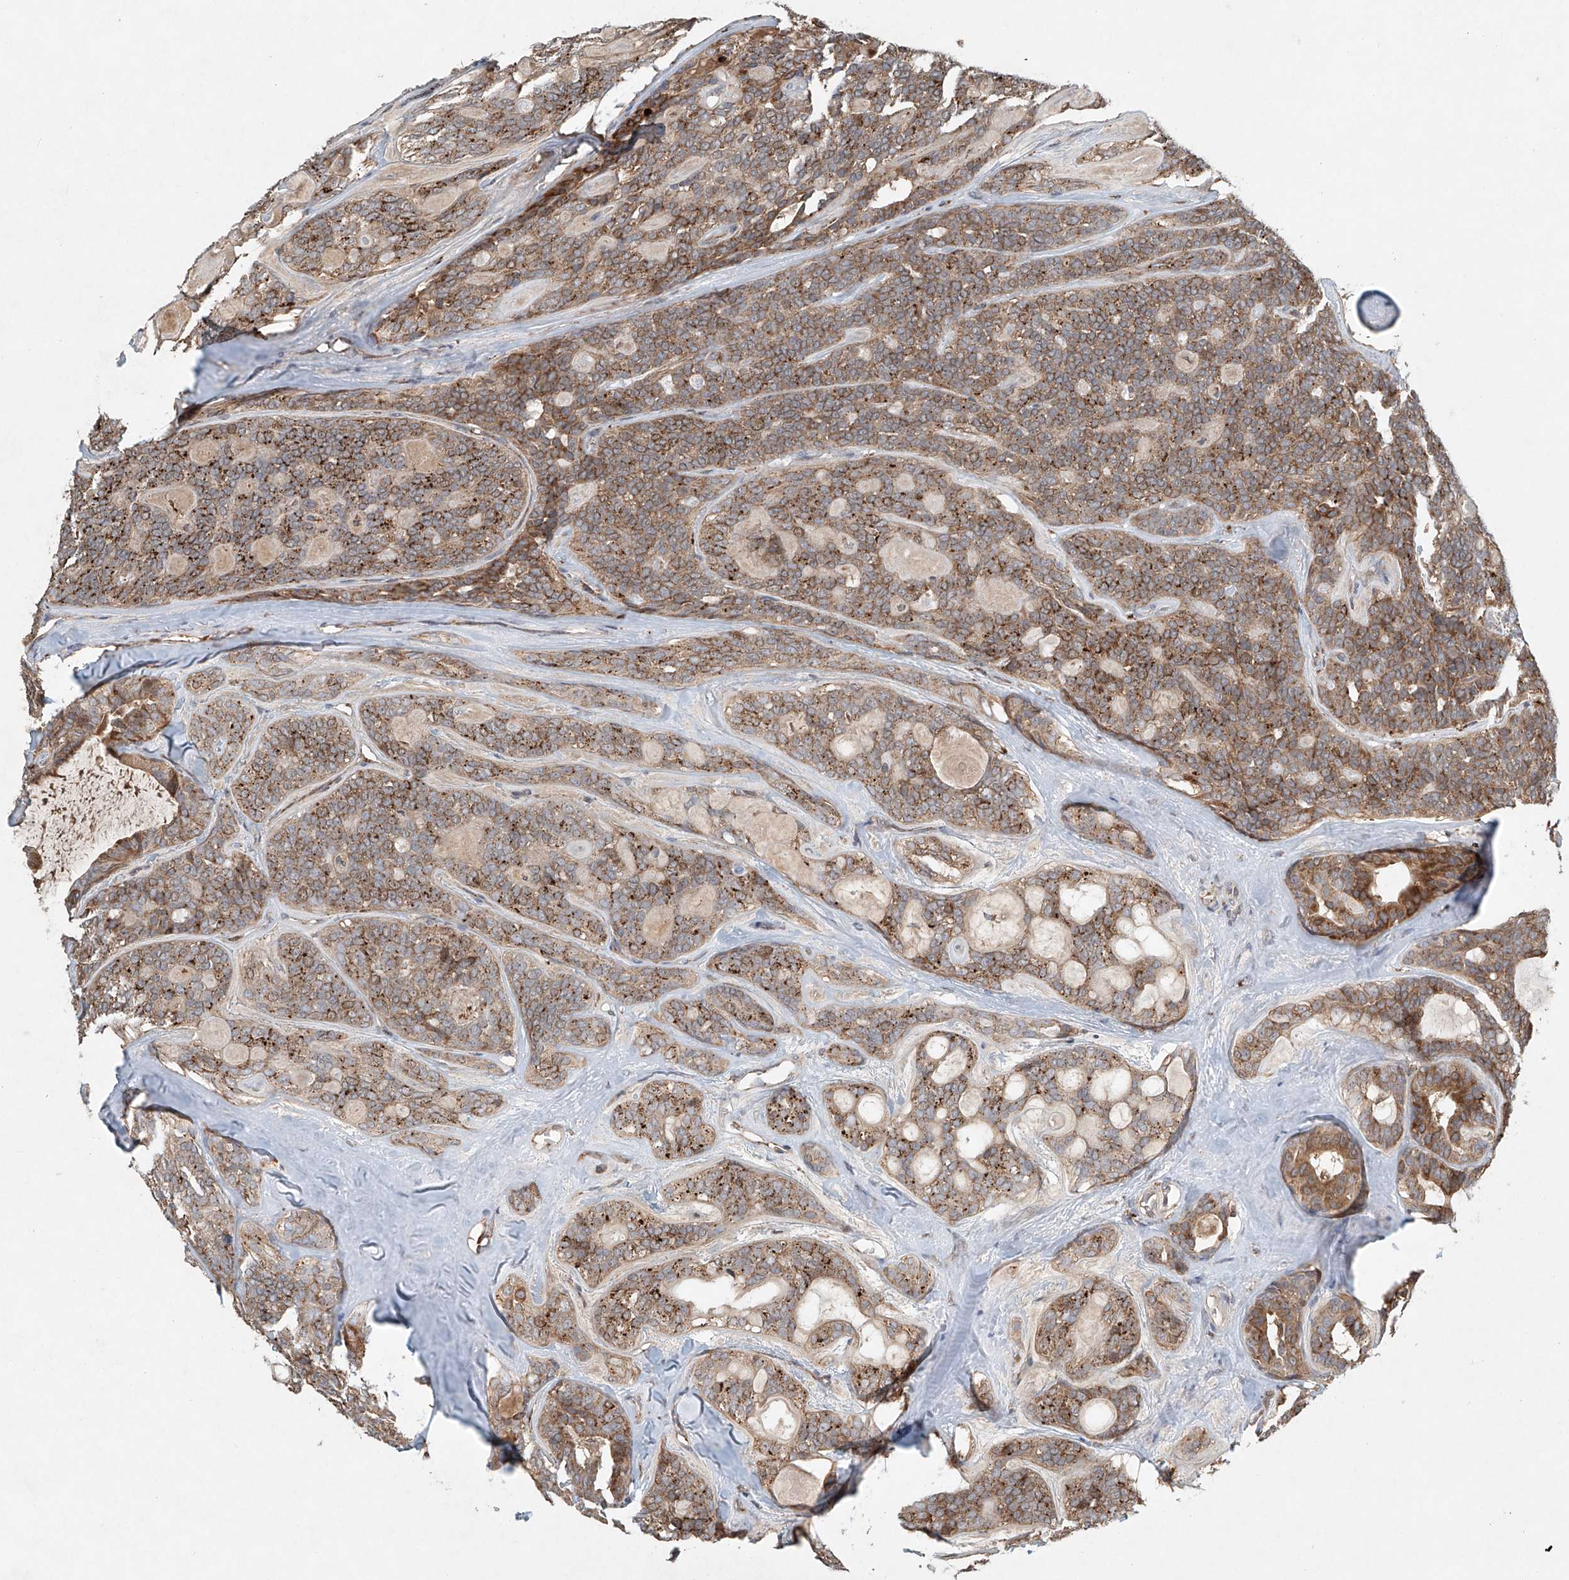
{"staining": {"intensity": "moderate", "quantity": ">75%", "location": "cytoplasmic/membranous"}, "tissue": "head and neck cancer", "cell_type": "Tumor cells", "image_type": "cancer", "snomed": [{"axis": "morphology", "description": "Adenocarcinoma, NOS"}, {"axis": "topography", "description": "Head-Neck"}], "caption": "A photomicrograph of human head and neck cancer (adenocarcinoma) stained for a protein shows moderate cytoplasmic/membranous brown staining in tumor cells. The protein is stained brown, and the nuclei are stained in blue (DAB IHC with brightfield microscopy, high magnification).", "gene": "DCAF11", "patient": {"sex": "male", "age": 66}}